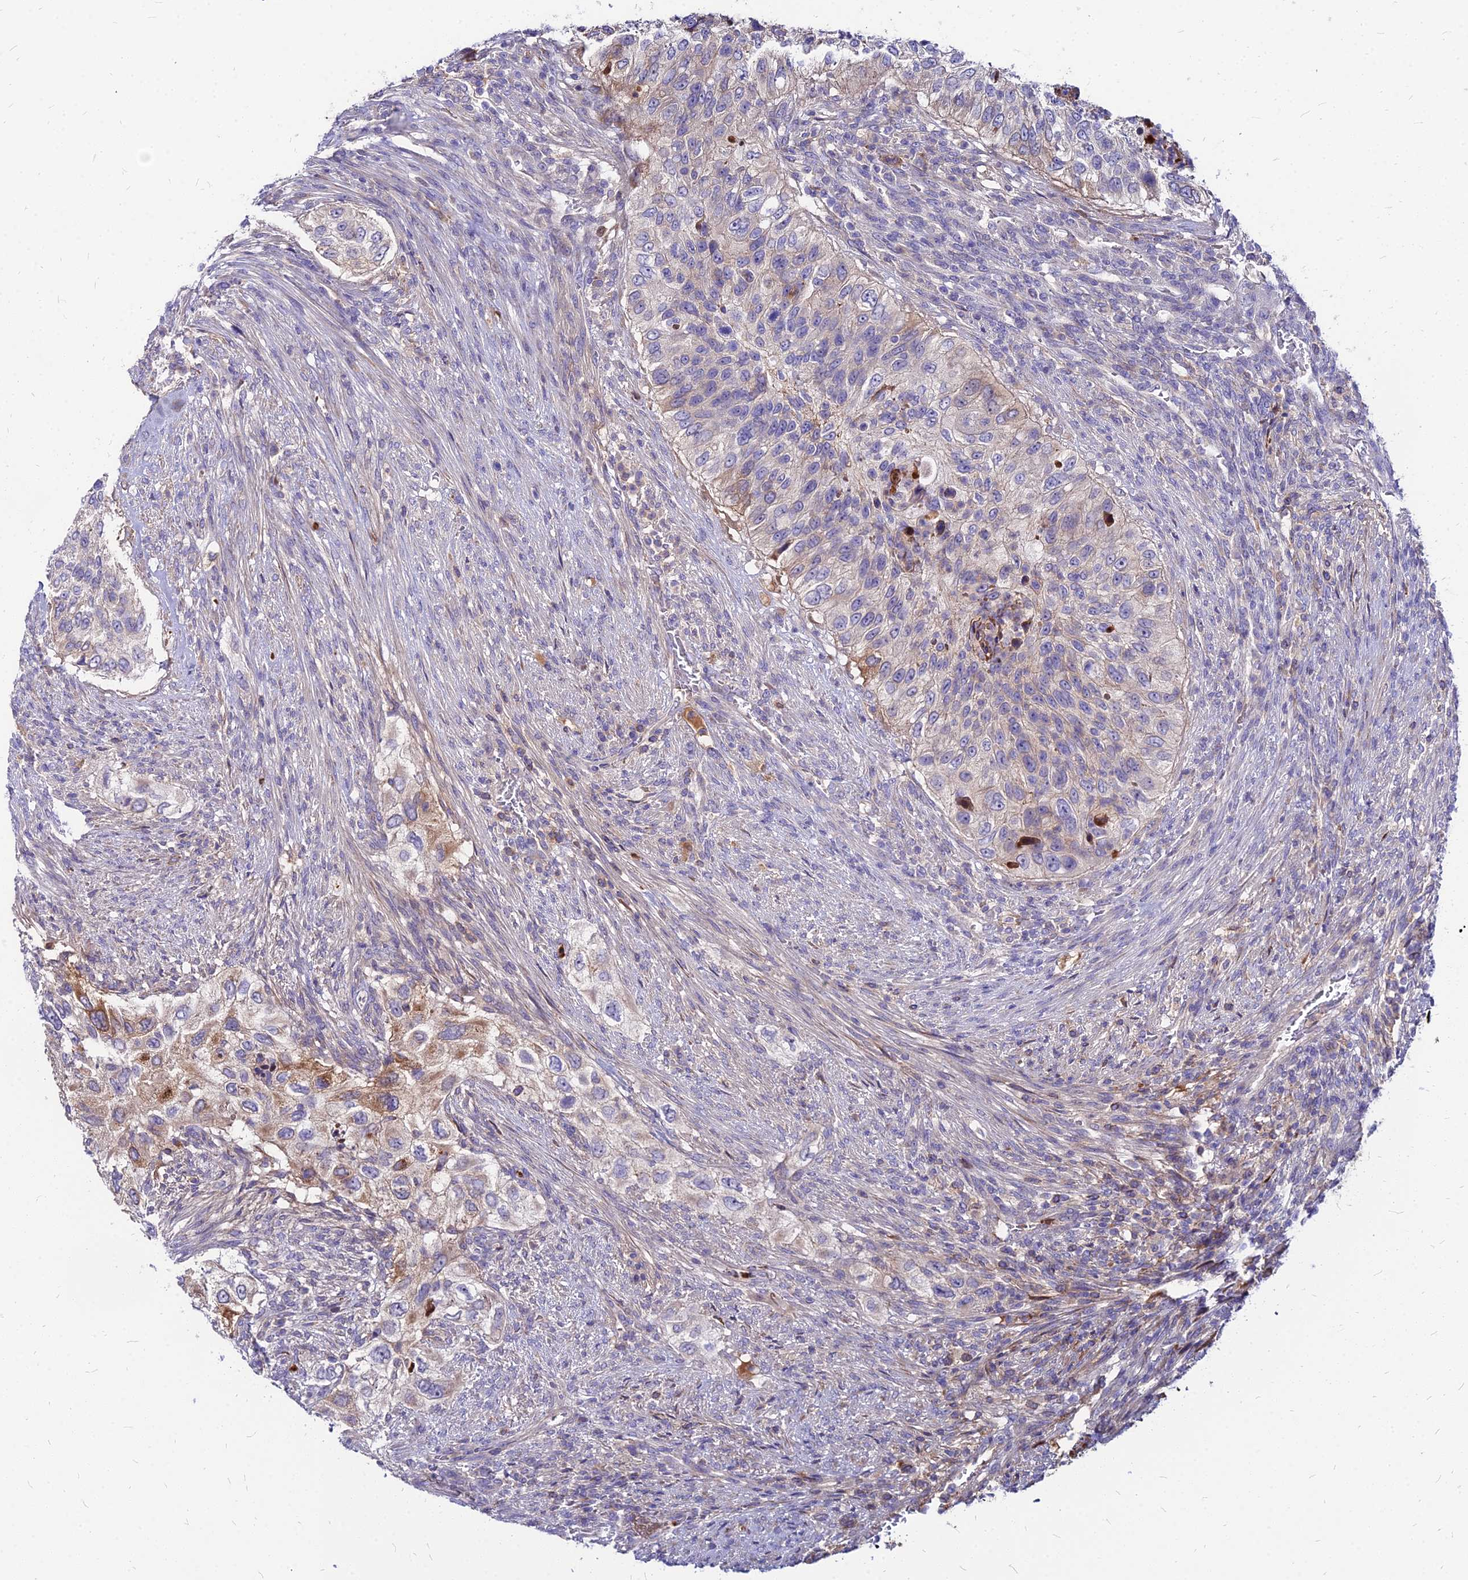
{"staining": {"intensity": "moderate", "quantity": "<25%", "location": "cytoplasmic/membranous"}, "tissue": "urothelial cancer", "cell_type": "Tumor cells", "image_type": "cancer", "snomed": [{"axis": "morphology", "description": "Urothelial carcinoma, High grade"}, {"axis": "topography", "description": "Urinary bladder"}], "caption": "Human high-grade urothelial carcinoma stained with a protein marker exhibits moderate staining in tumor cells.", "gene": "ACSM6", "patient": {"sex": "female", "age": 60}}